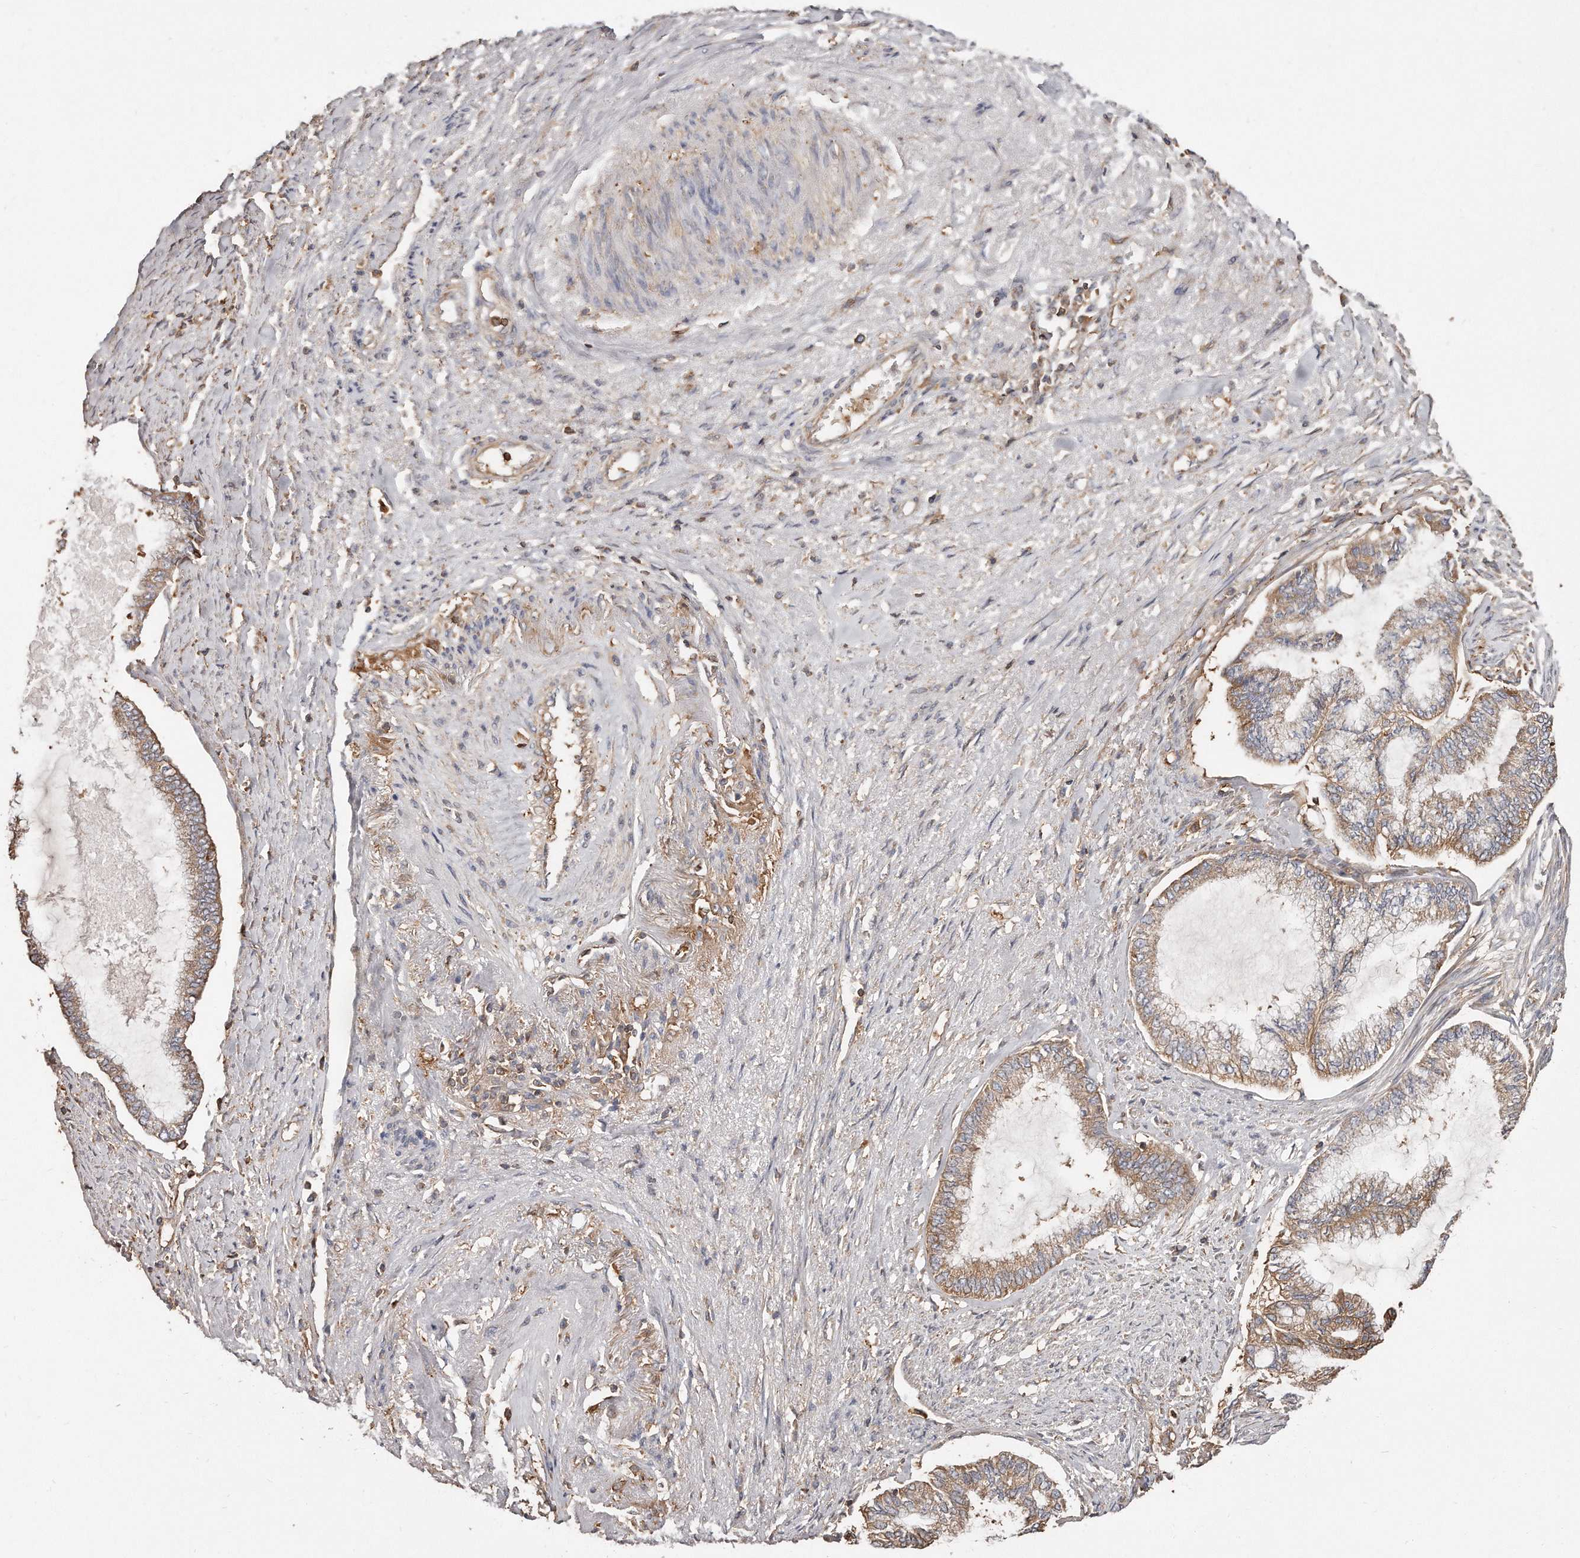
{"staining": {"intensity": "moderate", "quantity": ">75%", "location": "cytoplasmic/membranous"}, "tissue": "endometrial cancer", "cell_type": "Tumor cells", "image_type": "cancer", "snomed": [{"axis": "morphology", "description": "Adenocarcinoma, NOS"}, {"axis": "topography", "description": "Endometrium"}], "caption": "This photomicrograph demonstrates endometrial cancer stained with immunohistochemistry (IHC) to label a protein in brown. The cytoplasmic/membranous of tumor cells show moderate positivity for the protein. Nuclei are counter-stained blue.", "gene": "CAP1", "patient": {"sex": "female", "age": 86}}